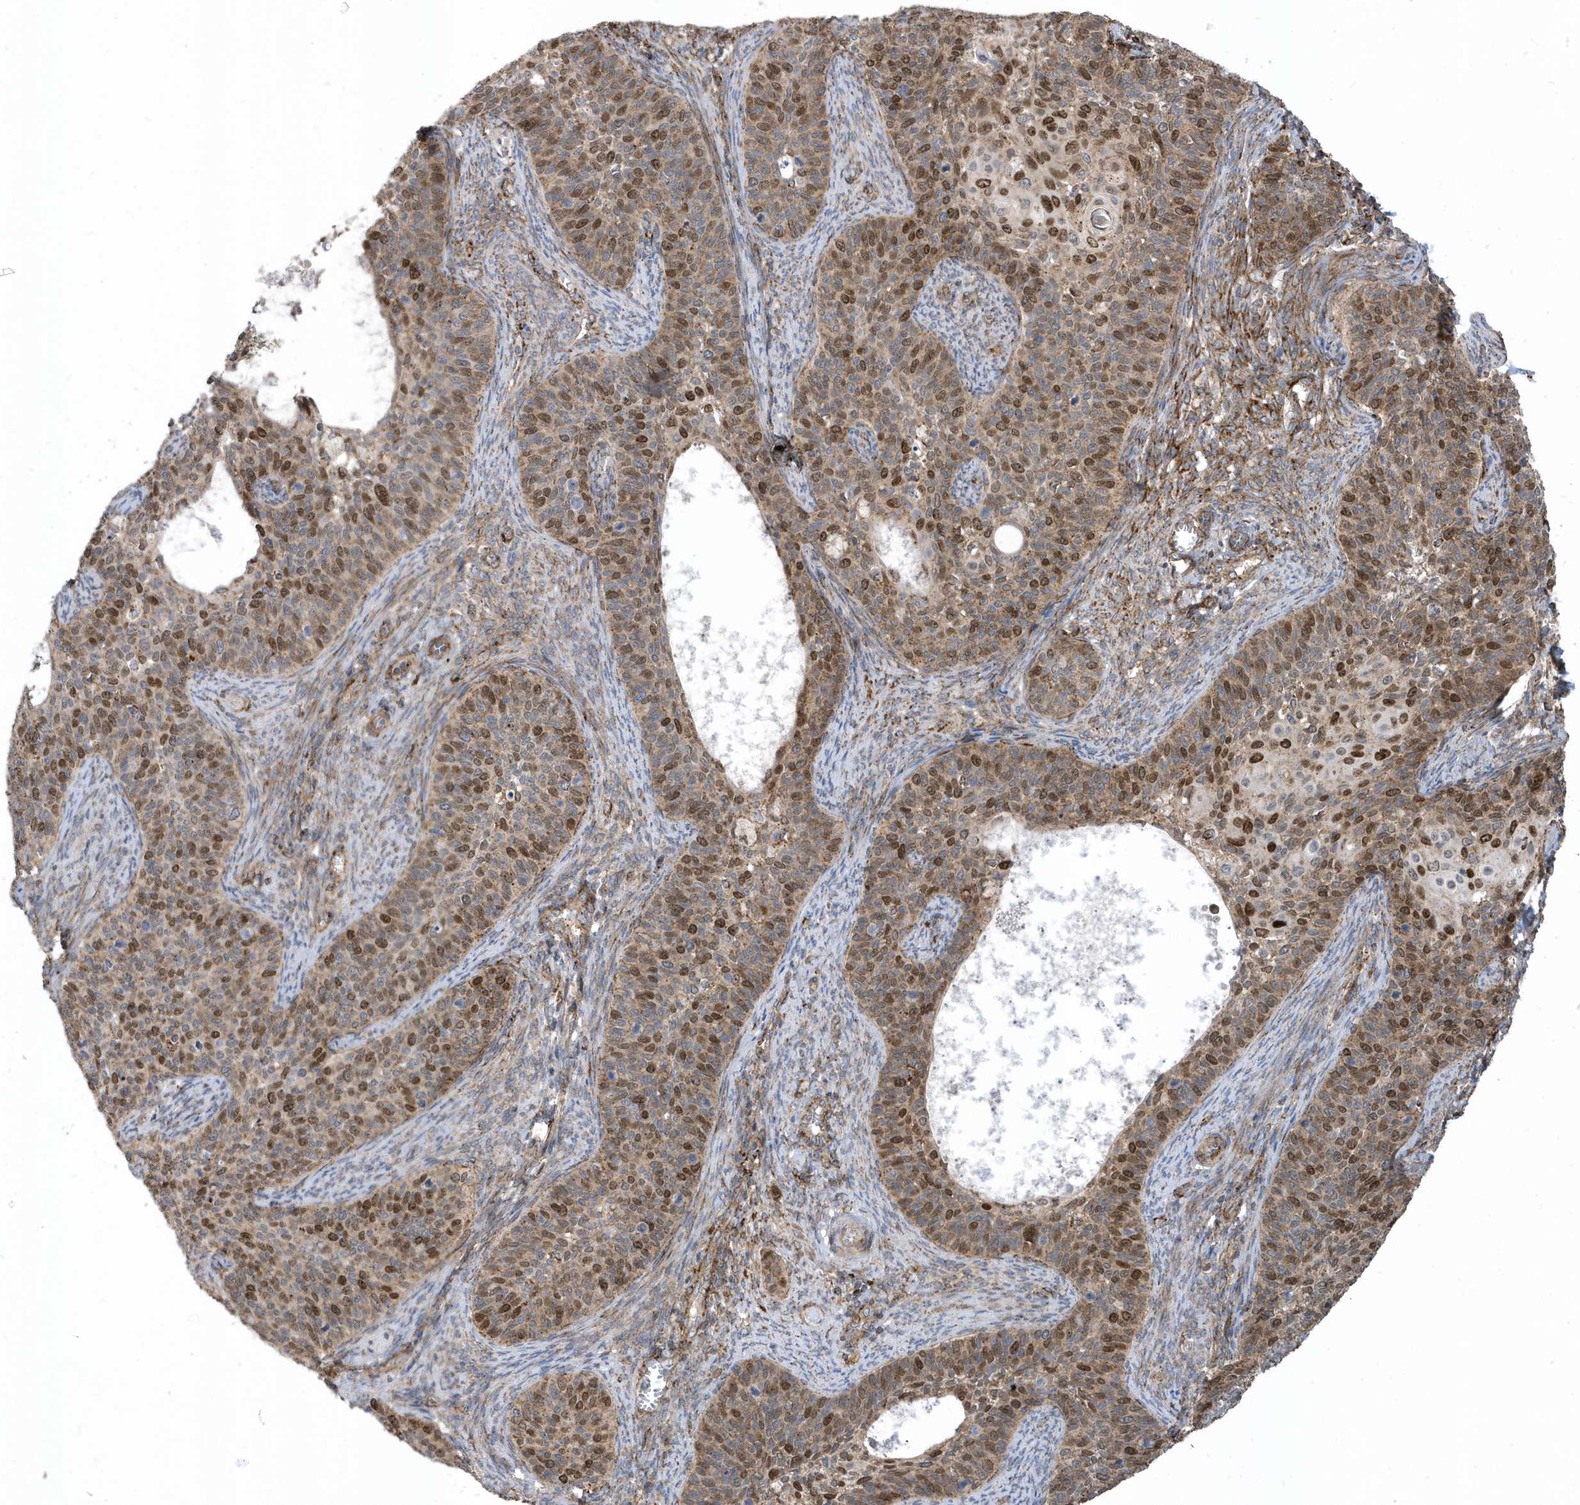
{"staining": {"intensity": "moderate", "quantity": ">75%", "location": "cytoplasmic/membranous,nuclear"}, "tissue": "cervical cancer", "cell_type": "Tumor cells", "image_type": "cancer", "snomed": [{"axis": "morphology", "description": "Squamous cell carcinoma, NOS"}, {"axis": "topography", "description": "Cervix"}], "caption": "Immunohistochemical staining of squamous cell carcinoma (cervical) displays moderate cytoplasmic/membranous and nuclear protein positivity in about >75% of tumor cells. The protein of interest is stained brown, and the nuclei are stained in blue (DAB IHC with brightfield microscopy, high magnification).", "gene": "HRH4", "patient": {"sex": "female", "age": 33}}